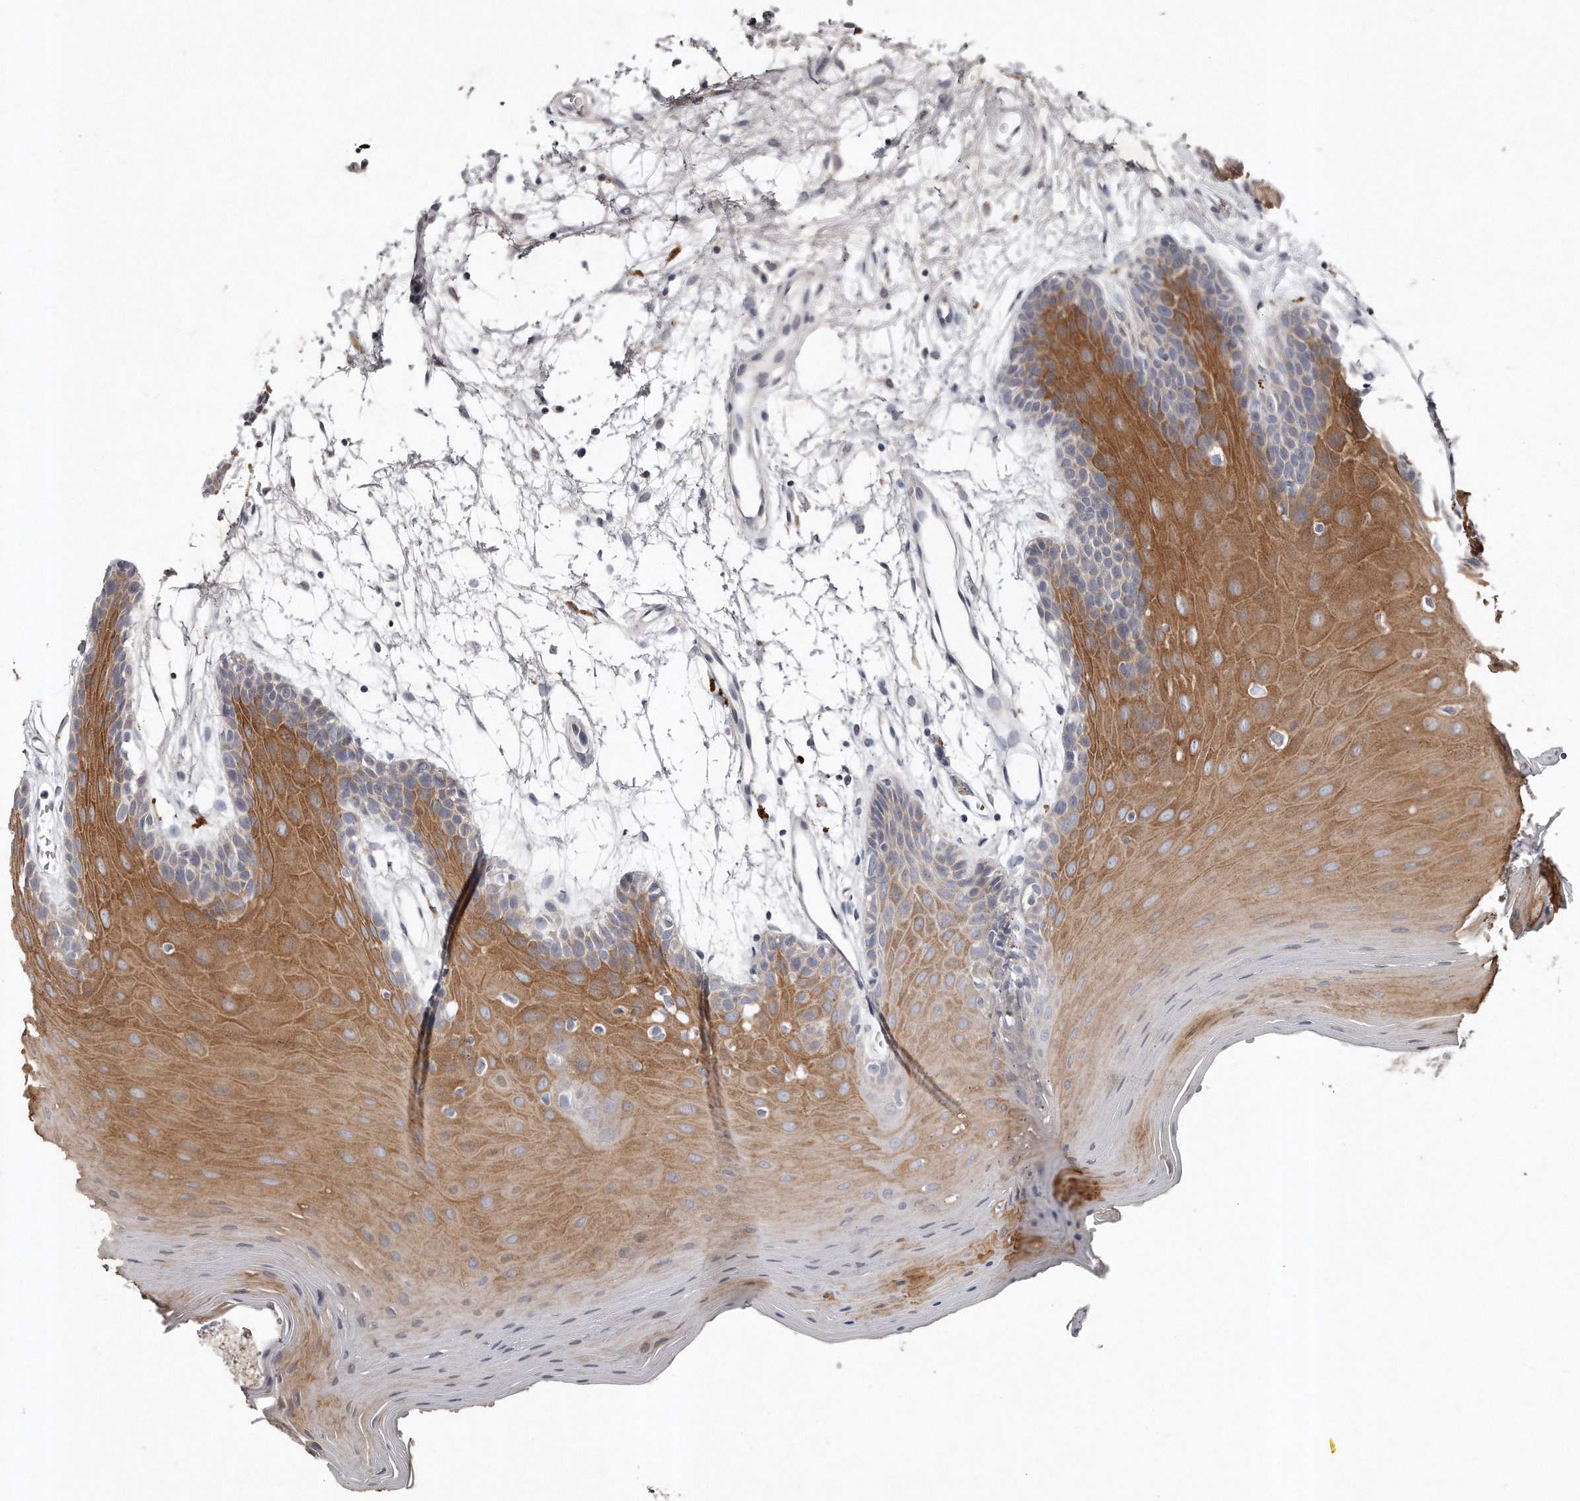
{"staining": {"intensity": "strong", "quantity": "25%-75%", "location": "cytoplasmic/membranous"}, "tissue": "oral mucosa", "cell_type": "Squamous epithelial cells", "image_type": "normal", "snomed": [{"axis": "morphology", "description": "Normal tissue, NOS"}, {"axis": "morphology", "description": "Squamous cell carcinoma, NOS"}, {"axis": "topography", "description": "Skeletal muscle"}, {"axis": "topography", "description": "Oral tissue"}, {"axis": "topography", "description": "Salivary gland"}, {"axis": "topography", "description": "Head-Neck"}], "caption": "This is an image of immunohistochemistry staining of unremarkable oral mucosa, which shows strong positivity in the cytoplasmic/membranous of squamous epithelial cells.", "gene": "TECR", "patient": {"sex": "male", "age": 54}}